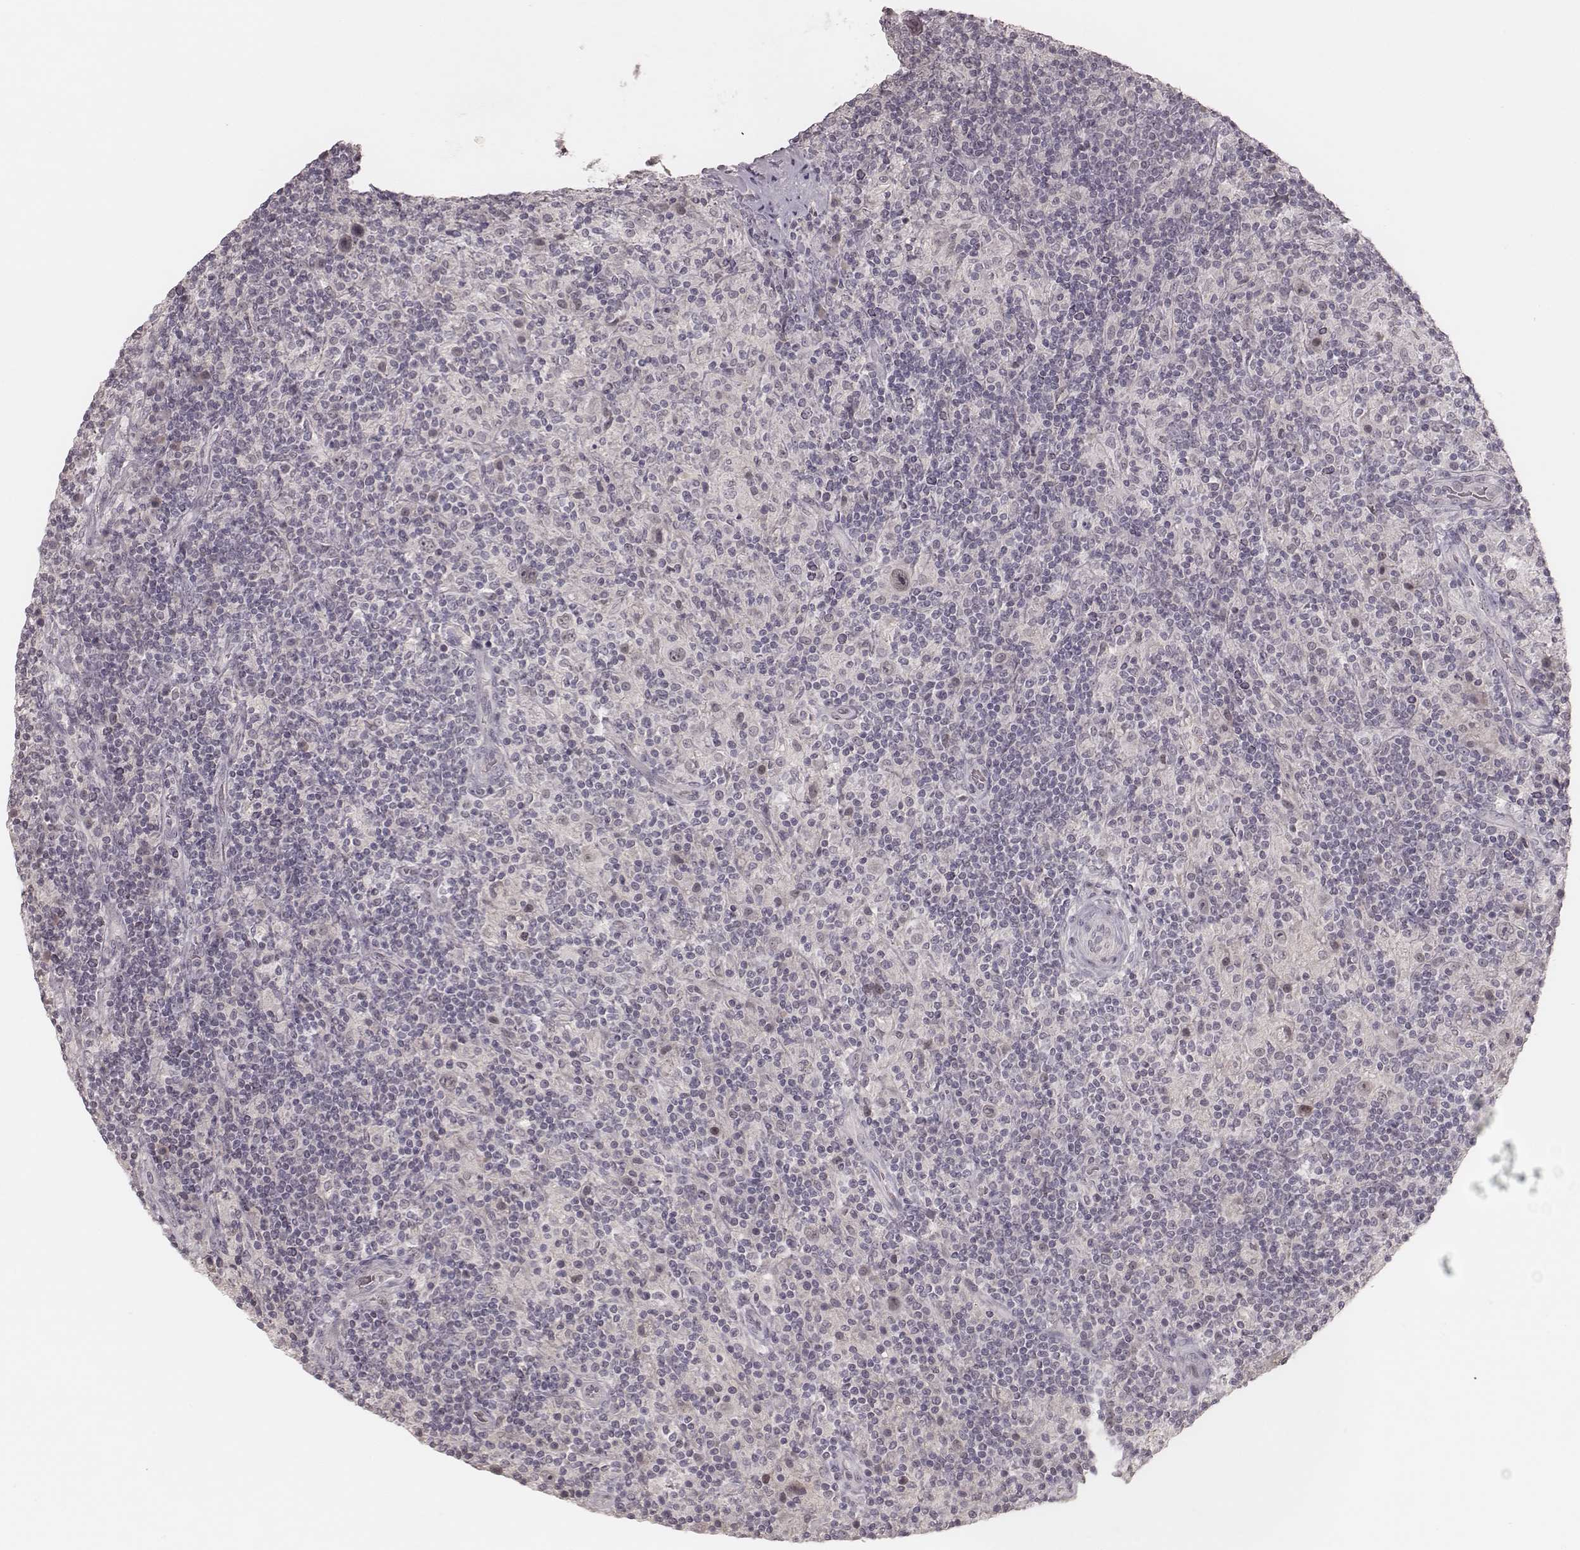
{"staining": {"intensity": "negative", "quantity": "none", "location": "none"}, "tissue": "lymphoma", "cell_type": "Tumor cells", "image_type": "cancer", "snomed": [{"axis": "morphology", "description": "Hodgkin's disease, NOS"}, {"axis": "topography", "description": "Lymph node"}], "caption": "The photomicrograph exhibits no staining of tumor cells in lymphoma.", "gene": "FAM13B", "patient": {"sex": "male", "age": 70}}